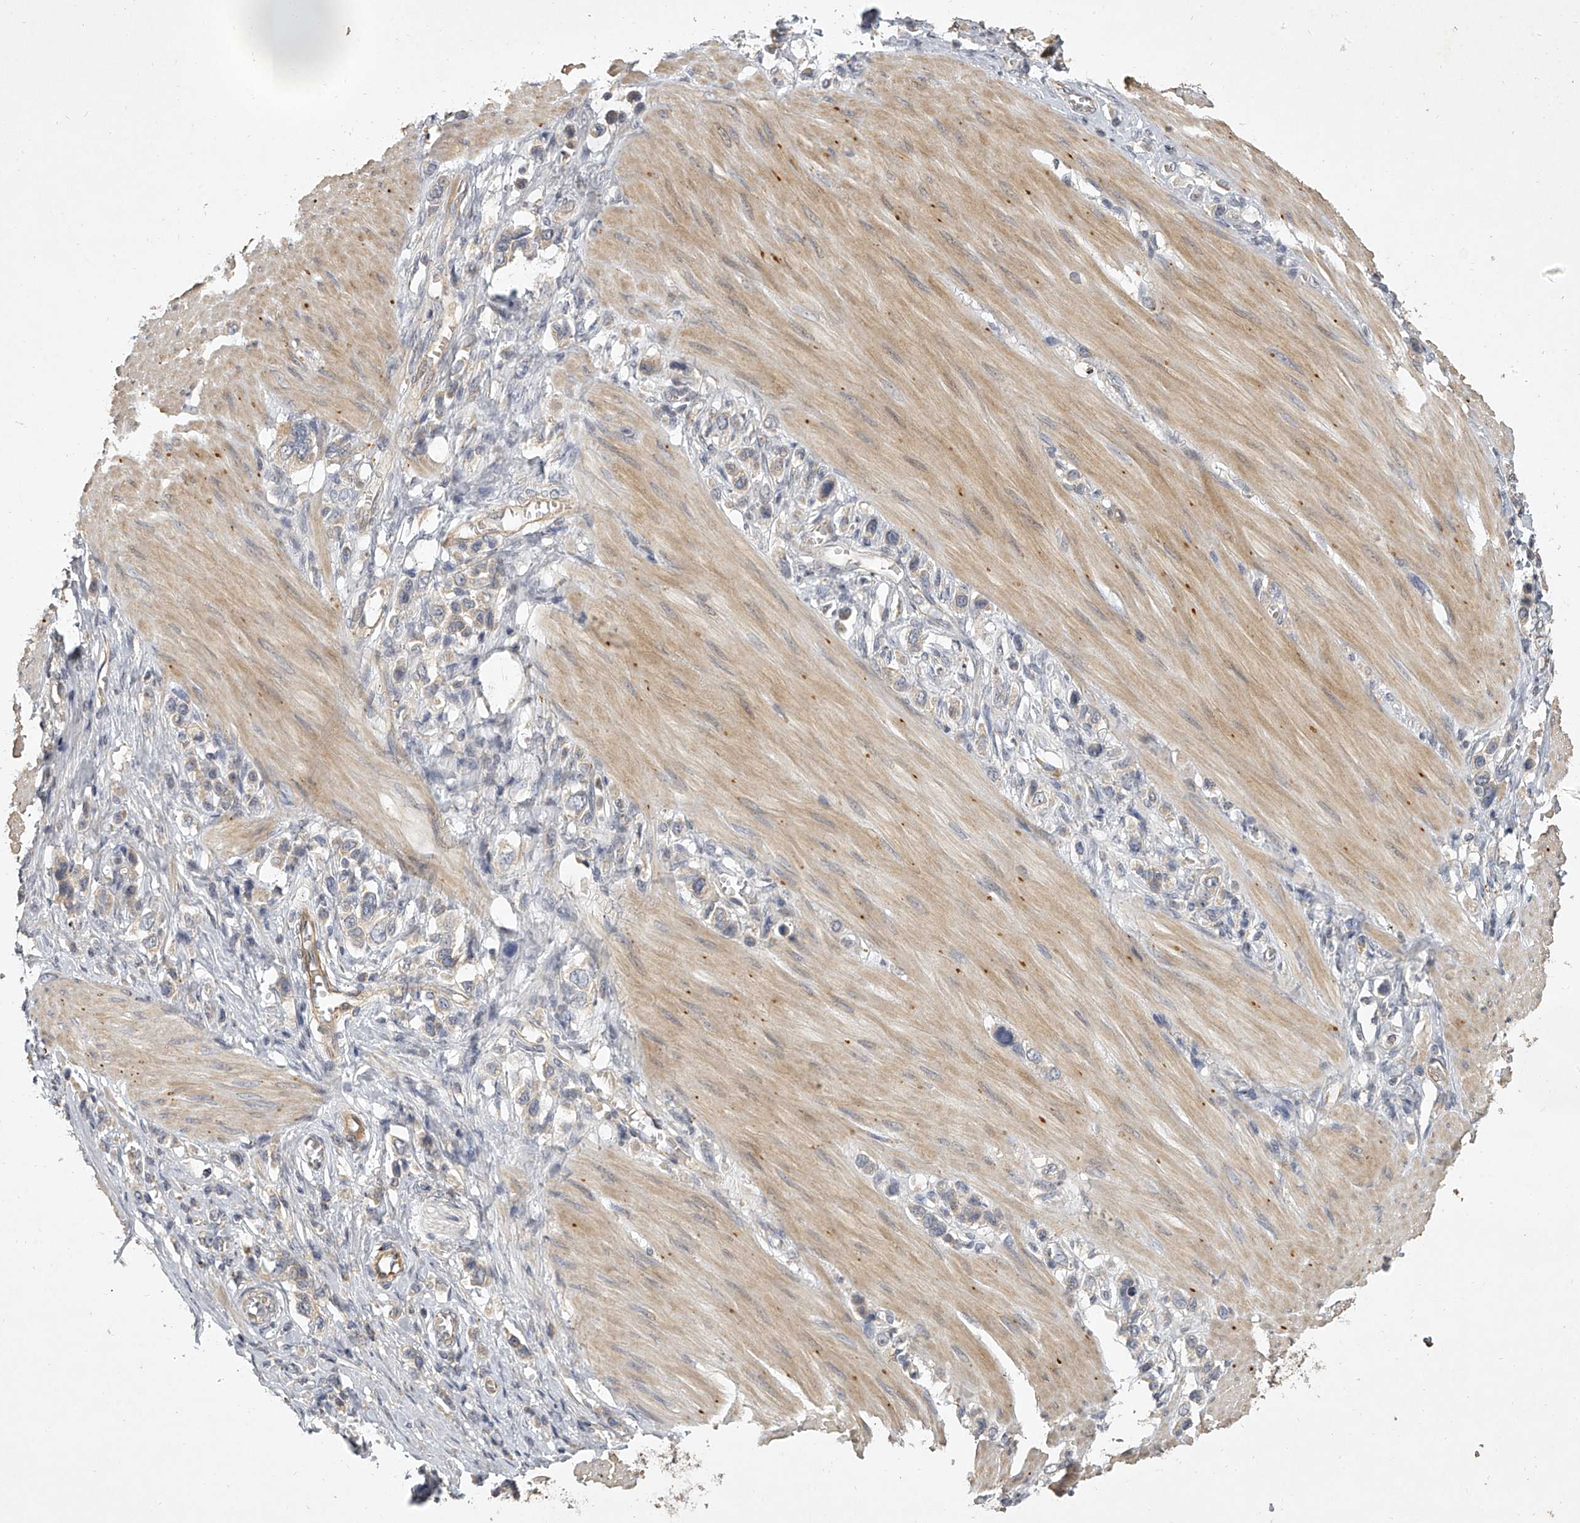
{"staining": {"intensity": "weak", "quantity": "<25%", "location": "cytoplasmic/membranous"}, "tissue": "stomach cancer", "cell_type": "Tumor cells", "image_type": "cancer", "snomed": [{"axis": "morphology", "description": "Adenocarcinoma, NOS"}, {"axis": "topography", "description": "Stomach"}], "caption": "Immunohistochemistry micrograph of stomach cancer stained for a protein (brown), which shows no expression in tumor cells. The staining was performed using DAB (3,3'-diaminobenzidine) to visualize the protein expression in brown, while the nuclei were stained in blue with hematoxylin (Magnification: 20x).", "gene": "DOCK9", "patient": {"sex": "female", "age": 65}}